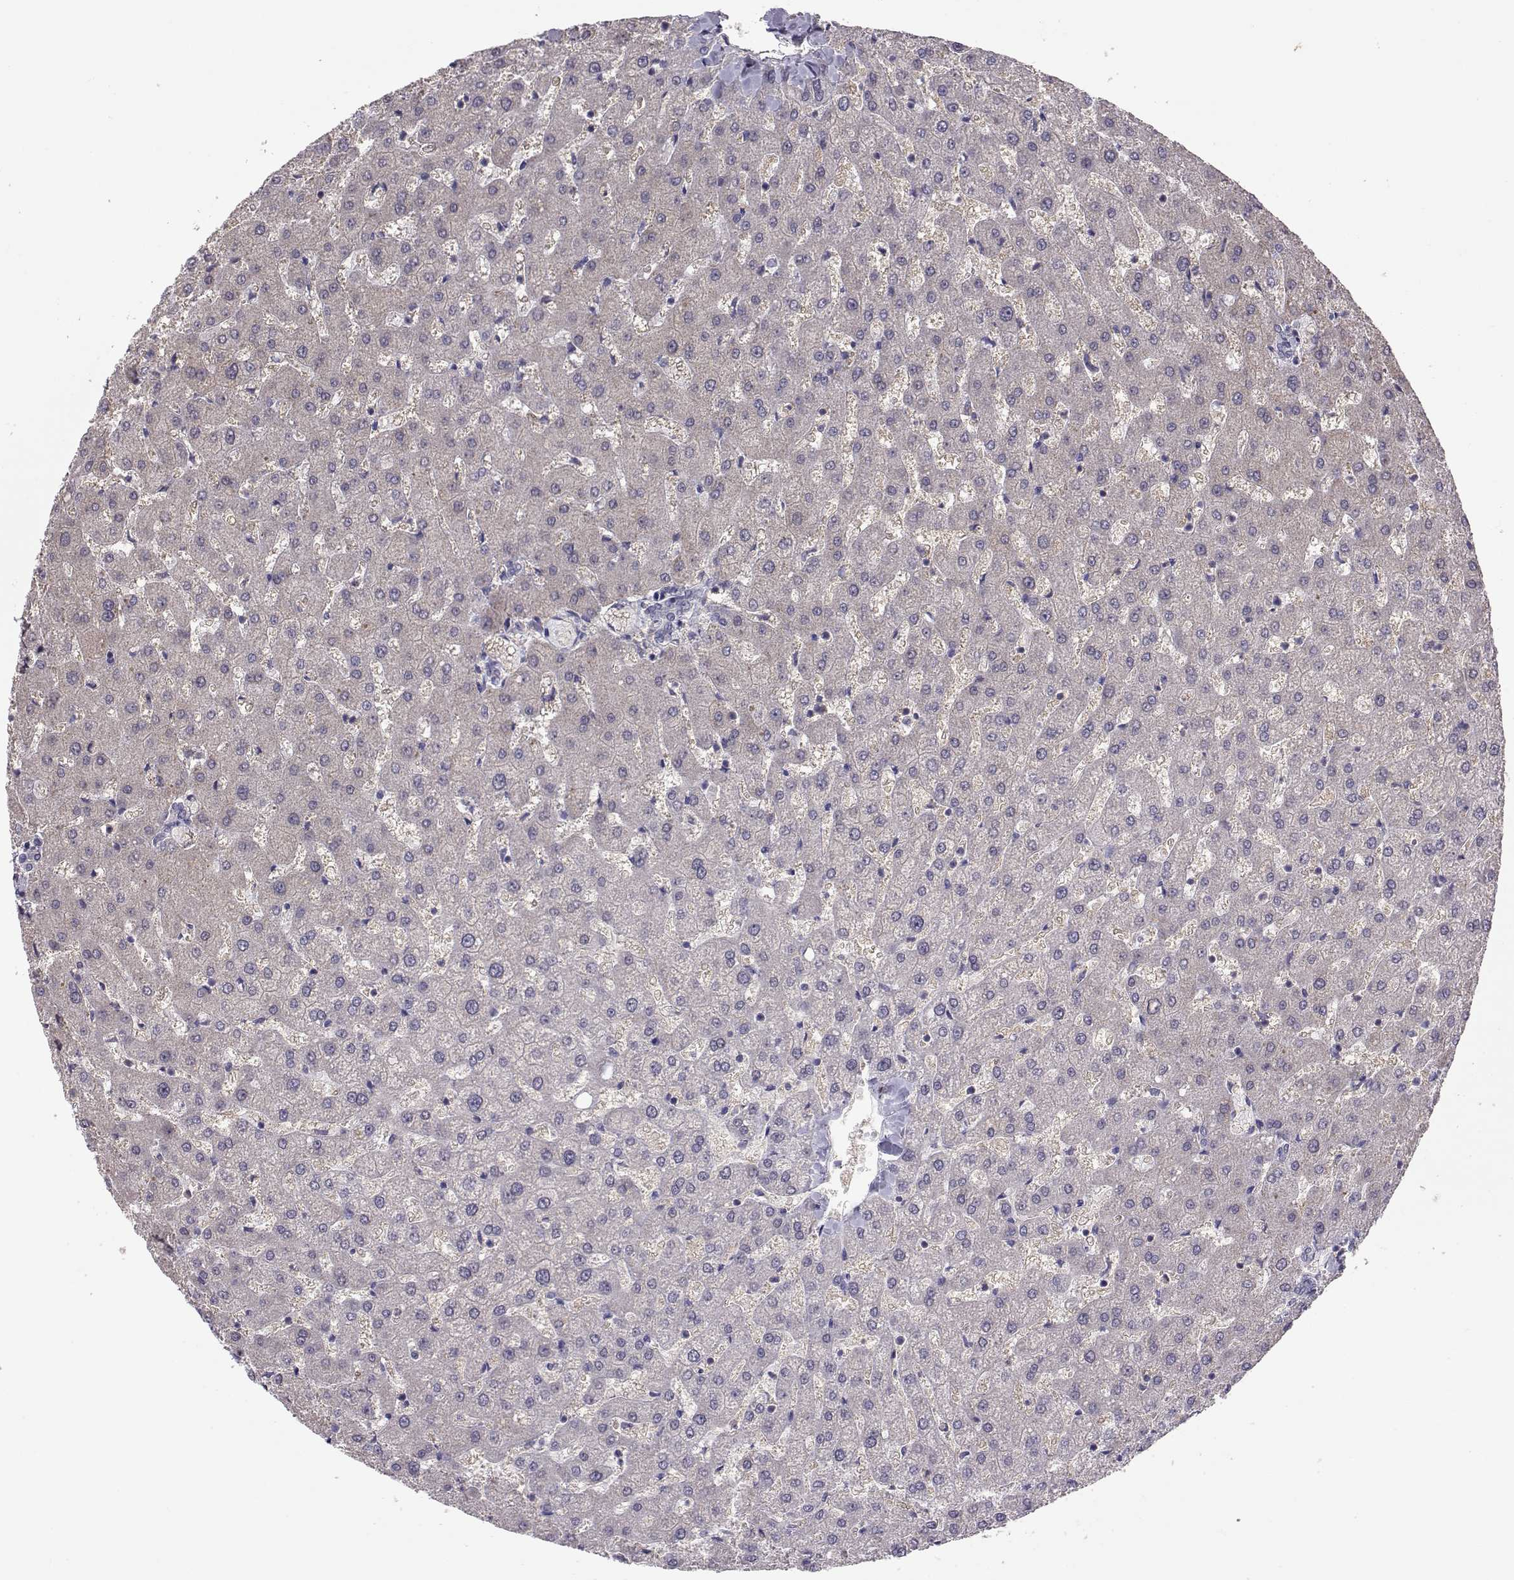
{"staining": {"intensity": "negative", "quantity": "none", "location": "none"}, "tissue": "liver", "cell_type": "Cholangiocytes", "image_type": "normal", "snomed": [{"axis": "morphology", "description": "Normal tissue, NOS"}, {"axis": "topography", "description": "Liver"}], "caption": "High magnification brightfield microscopy of normal liver stained with DAB (3,3'-diaminobenzidine) (brown) and counterstained with hematoxylin (blue): cholangiocytes show no significant staining.", "gene": "NCAM2", "patient": {"sex": "female", "age": 50}}